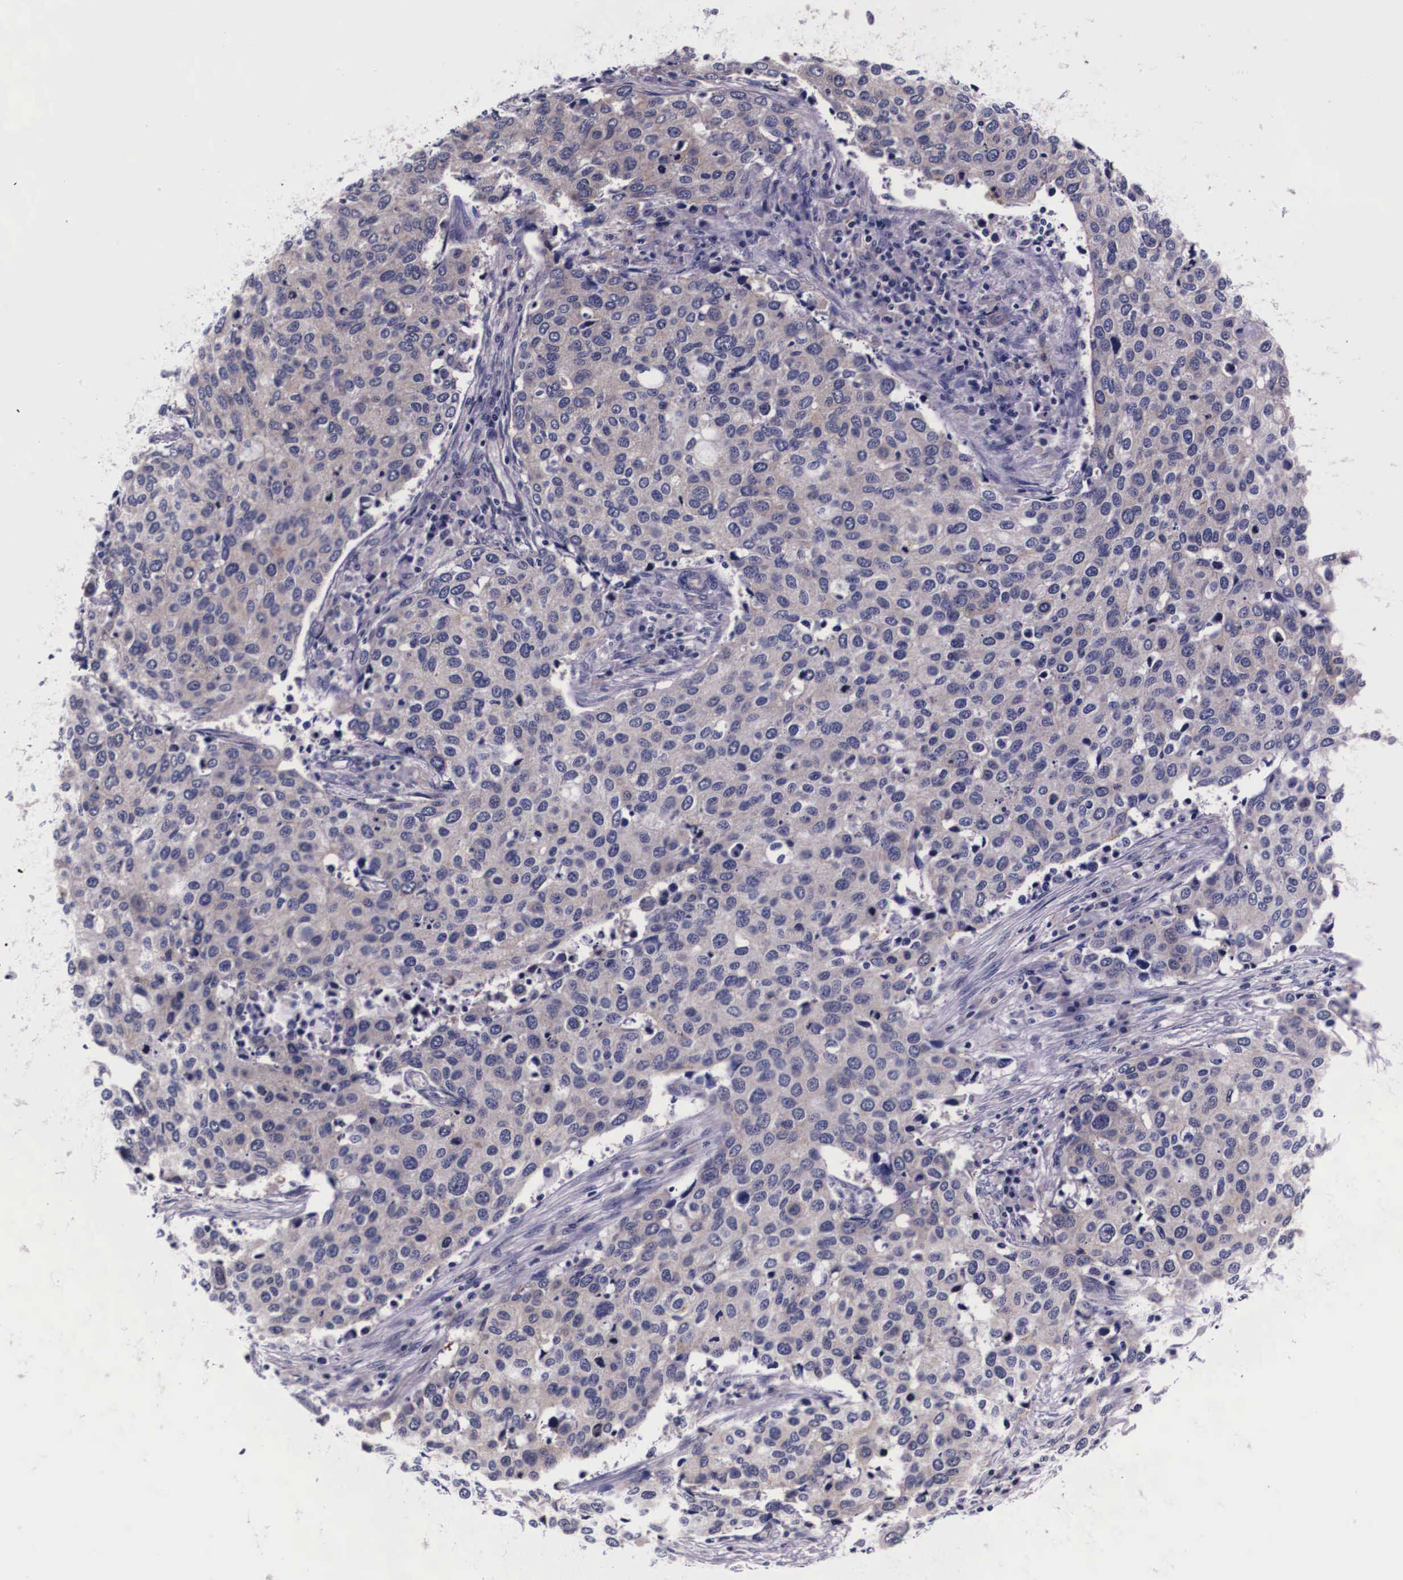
{"staining": {"intensity": "negative", "quantity": "none", "location": "none"}, "tissue": "cervical cancer", "cell_type": "Tumor cells", "image_type": "cancer", "snomed": [{"axis": "morphology", "description": "Squamous cell carcinoma, NOS"}, {"axis": "topography", "description": "Cervix"}], "caption": "IHC of human cervical squamous cell carcinoma exhibits no positivity in tumor cells.", "gene": "PHETA2", "patient": {"sex": "female", "age": 54}}